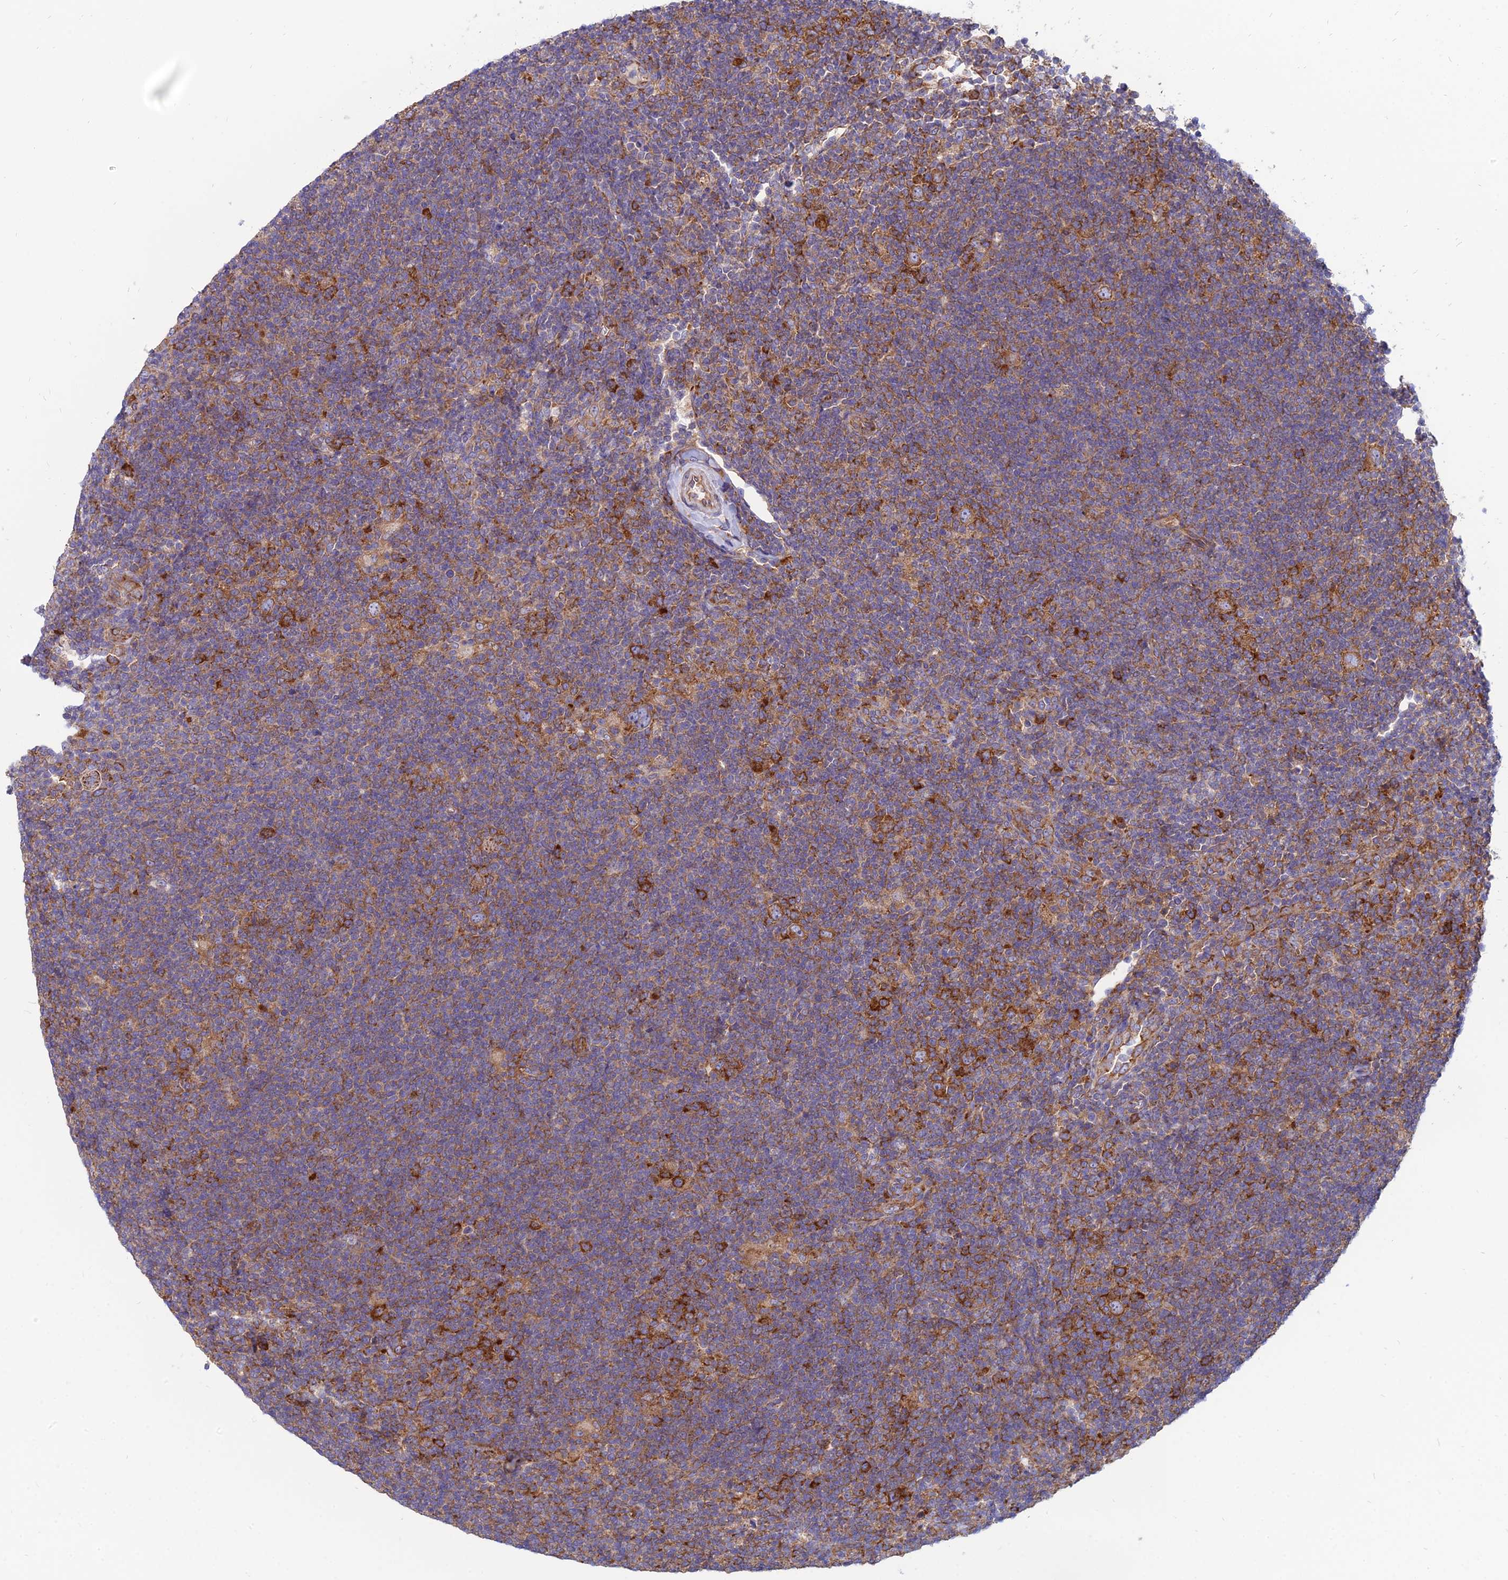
{"staining": {"intensity": "strong", "quantity": ">75%", "location": "cytoplasmic/membranous"}, "tissue": "lymphoma", "cell_type": "Tumor cells", "image_type": "cancer", "snomed": [{"axis": "morphology", "description": "Hodgkin's disease, NOS"}, {"axis": "topography", "description": "Lymph node"}], "caption": "Immunohistochemical staining of lymphoma displays high levels of strong cytoplasmic/membranous staining in approximately >75% of tumor cells. The protein of interest is stained brown, and the nuclei are stained in blue (DAB (3,3'-diaminobenzidine) IHC with brightfield microscopy, high magnification).", "gene": "TXLNA", "patient": {"sex": "female", "age": 57}}